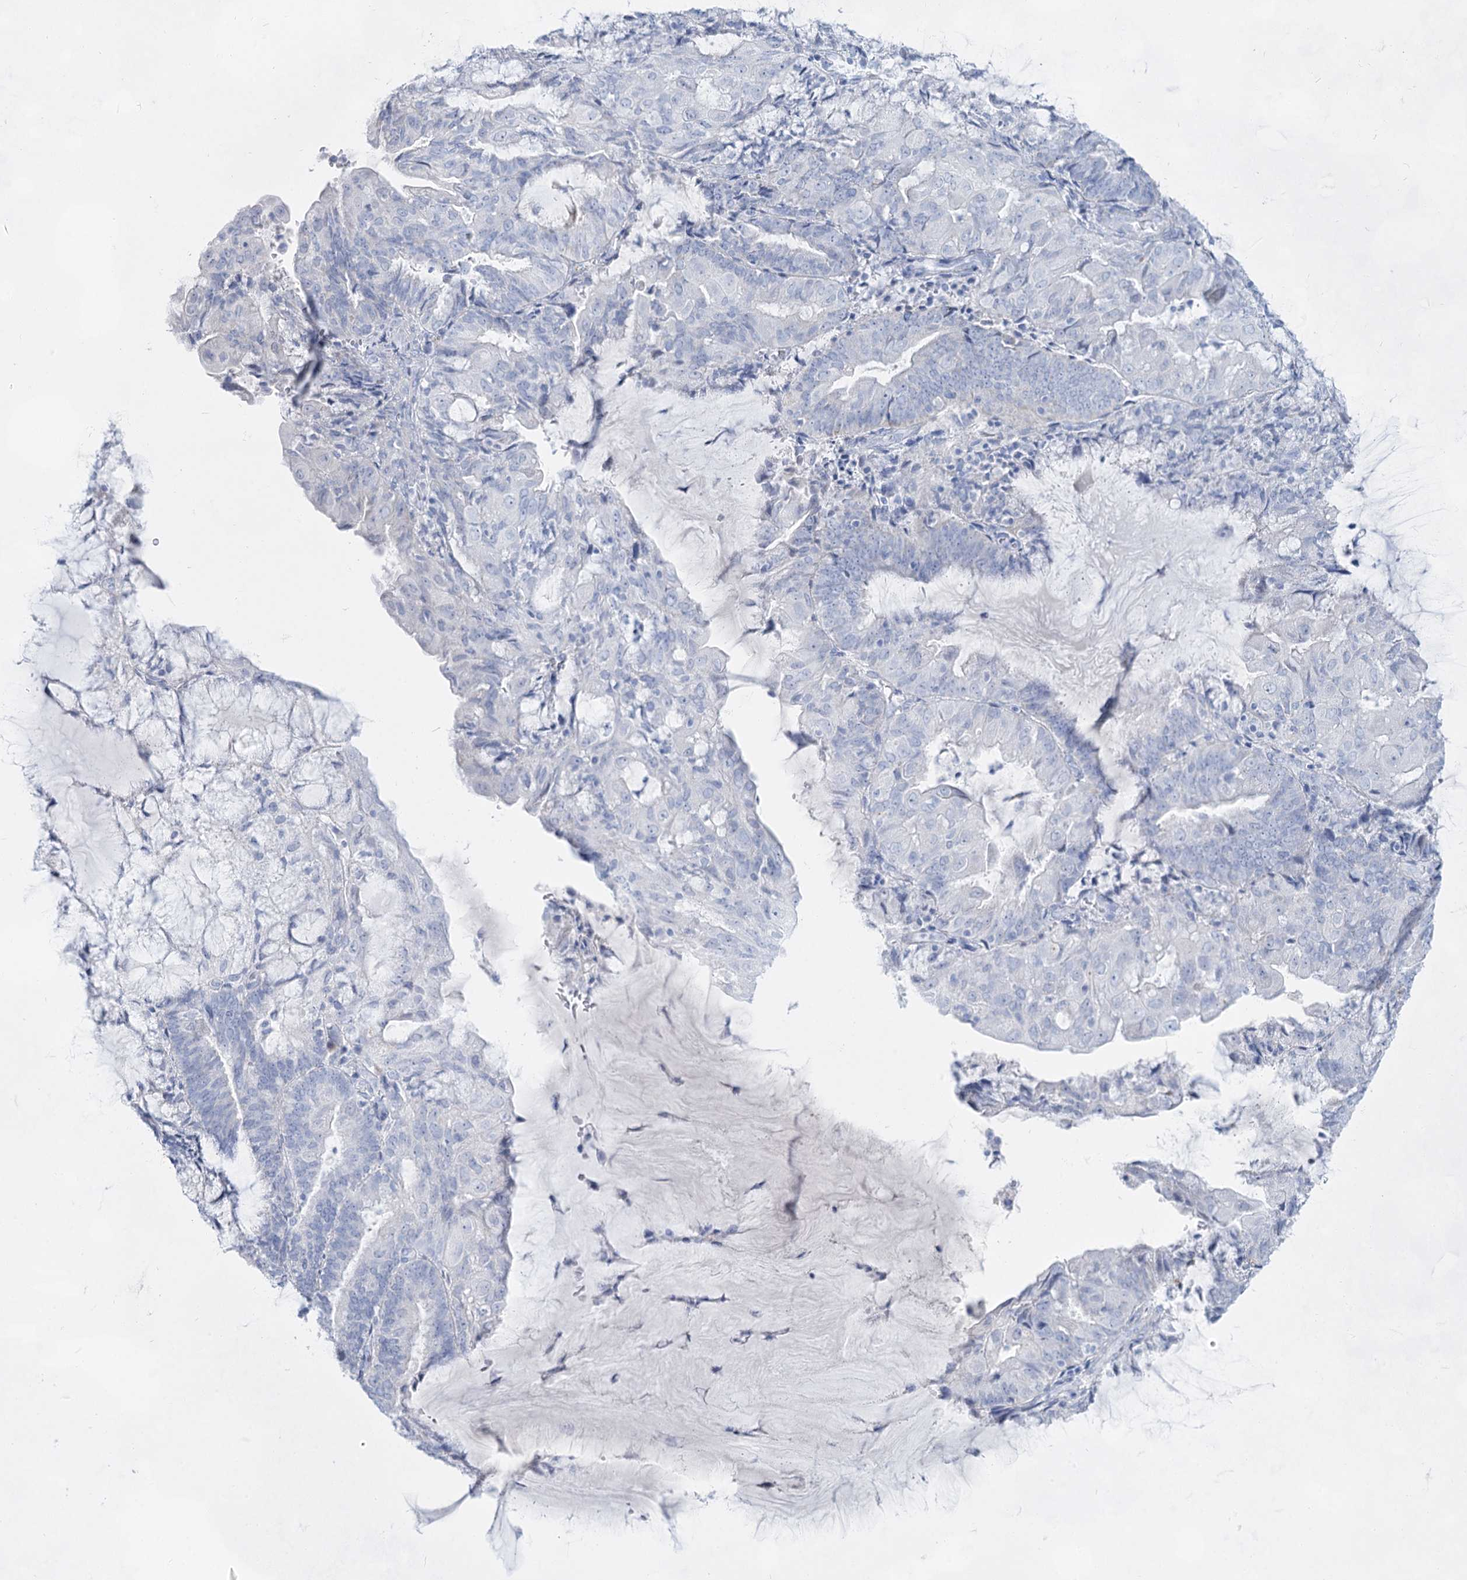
{"staining": {"intensity": "negative", "quantity": "none", "location": "none"}, "tissue": "endometrial cancer", "cell_type": "Tumor cells", "image_type": "cancer", "snomed": [{"axis": "morphology", "description": "Adenocarcinoma, NOS"}, {"axis": "topography", "description": "Endometrium"}], "caption": "Immunohistochemical staining of endometrial cancer (adenocarcinoma) reveals no significant staining in tumor cells.", "gene": "ACRV1", "patient": {"sex": "female", "age": 81}}